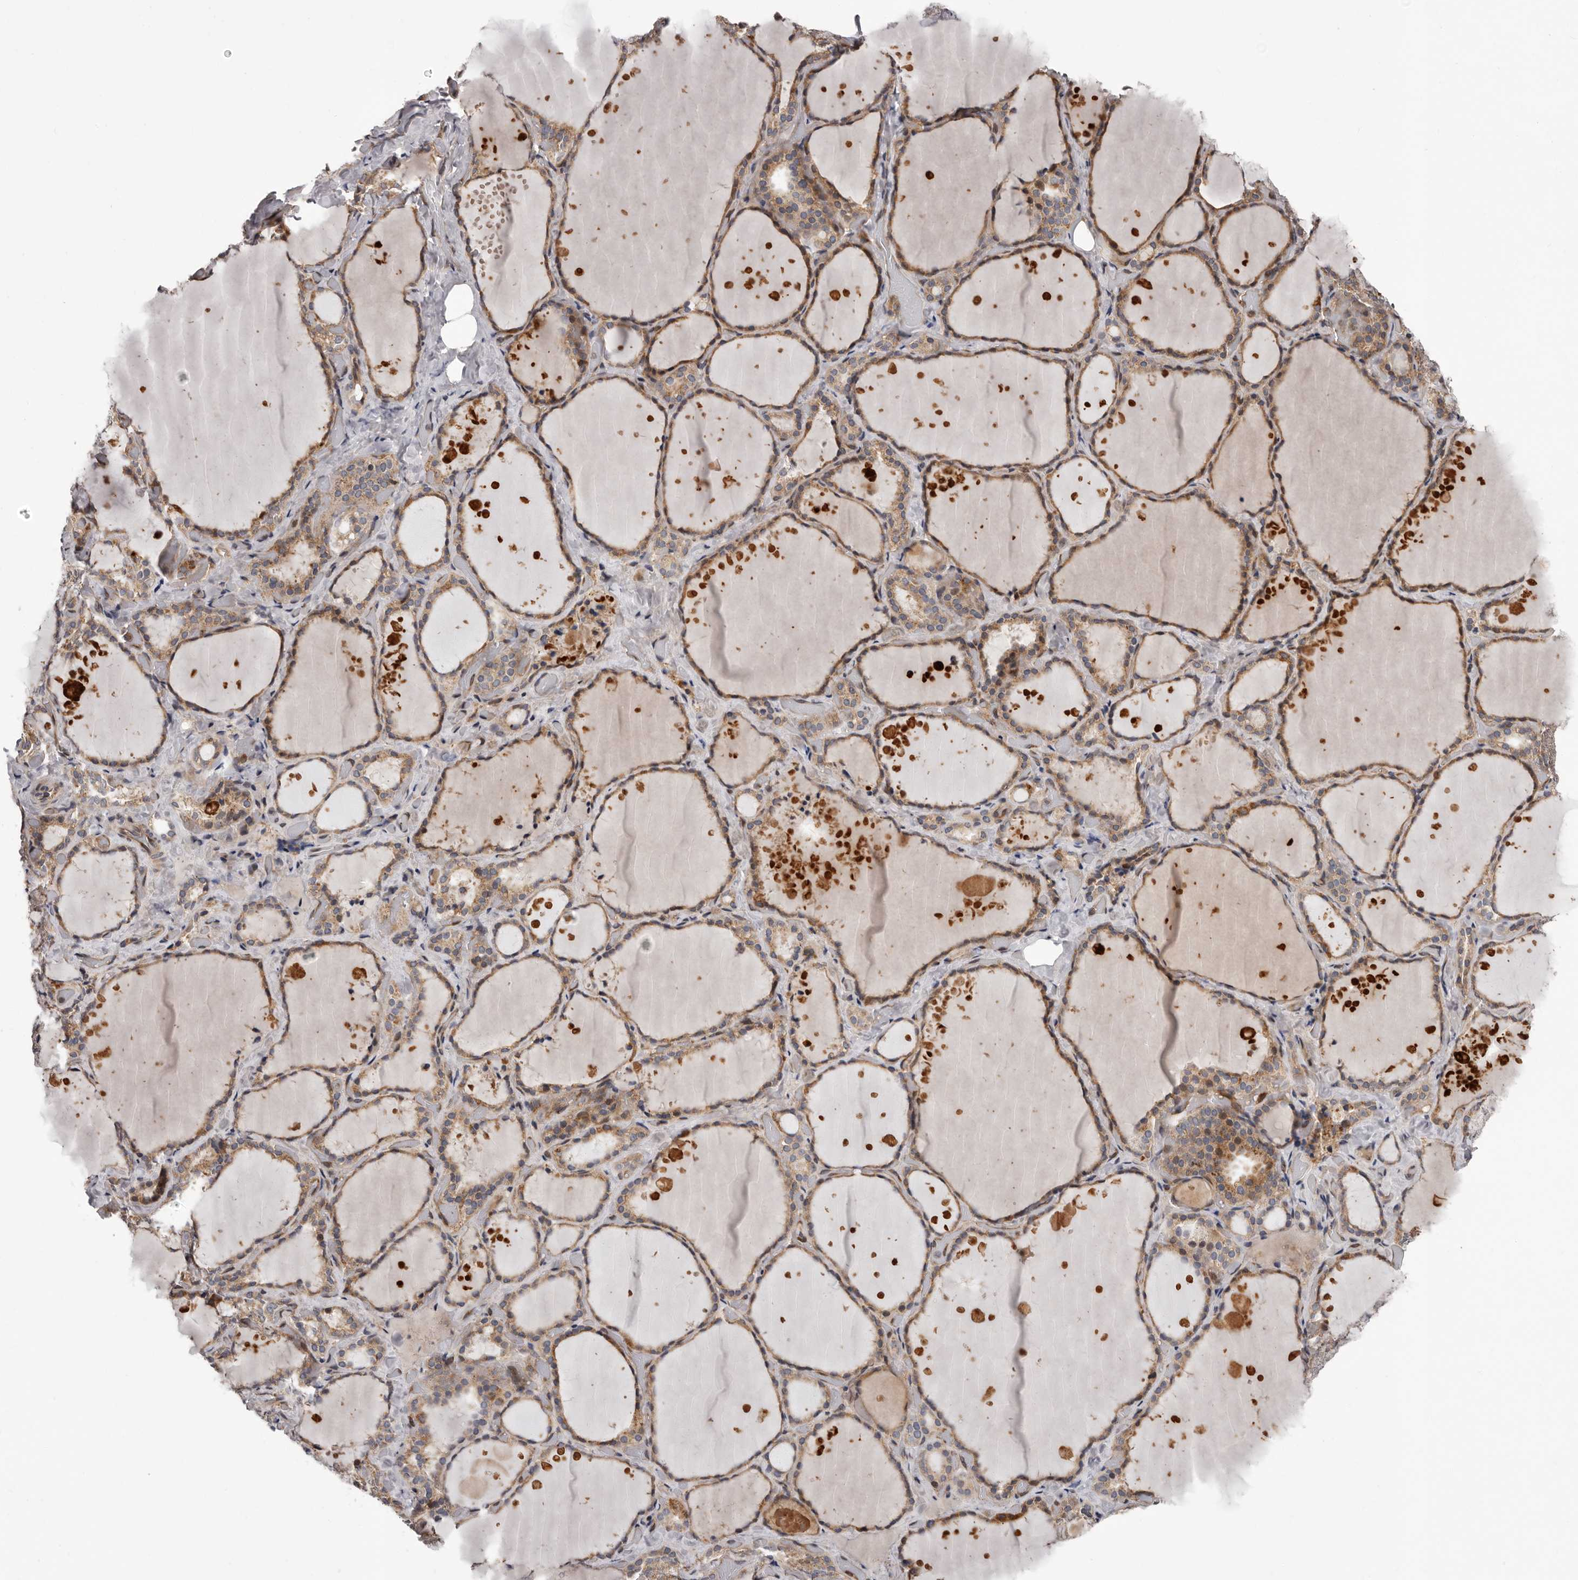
{"staining": {"intensity": "moderate", "quantity": ">75%", "location": "cytoplasmic/membranous"}, "tissue": "thyroid gland", "cell_type": "Glandular cells", "image_type": "normal", "snomed": [{"axis": "morphology", "description": "Normal tissue, NOS"}, {"axis": "topography", "description": "Thyroid gland"}], "caption": "Thyroid gland stained for a protein demonstrates moderate cytoplasmic/membranous positivity in glandular cells. (Brightfield microscopy of DAB IHC at high magnification).", "gene": "VPS37A", "patient": {"sex": "female", "age": 44}}